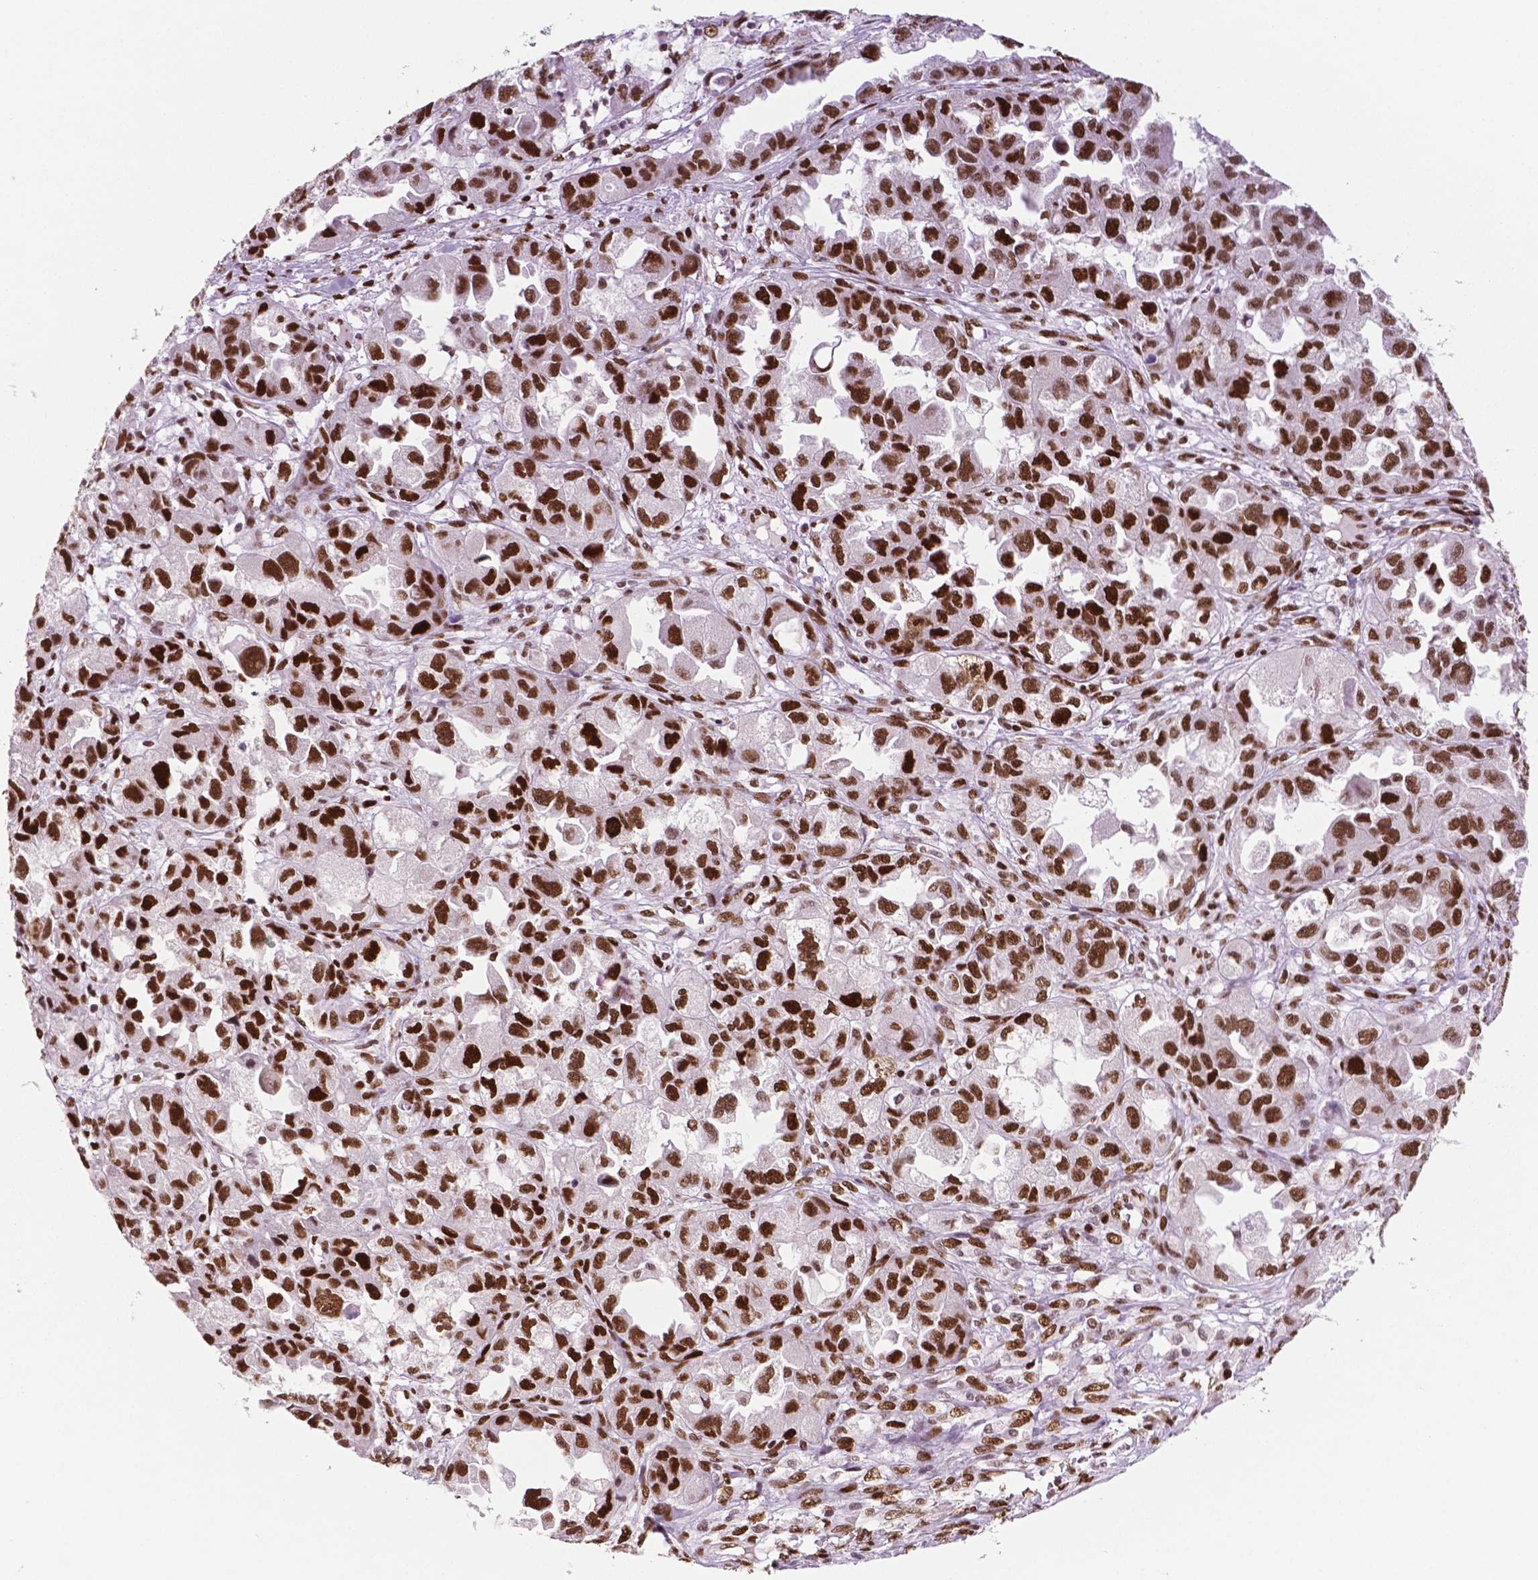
{"staining": {"intensity": "strong", "quantity": ">75%", "location": "nuclear"}, "tissue": "ovarian cancer", "cell_type": "Tumor cells", "image_type": "cancer", "snomed": [{"axis": "morphology", "description": "Cystadenocarcinoma, serous, NOS"}, {"axis": "topography", "description": "Ovary"}], "caption": "Strong nuclear staining is appreciated in about >75% of tumor cells in ovarian serous cystadenocarcinoma. The protein of interest is stained brown, and the nuclei are stained in blue (DAB (3,3'-diaminobenzidine) IHC with brightfield microscopy, high magnification).", "gene": "MSH6", "patient": {"sex": "female", "age": 84}}